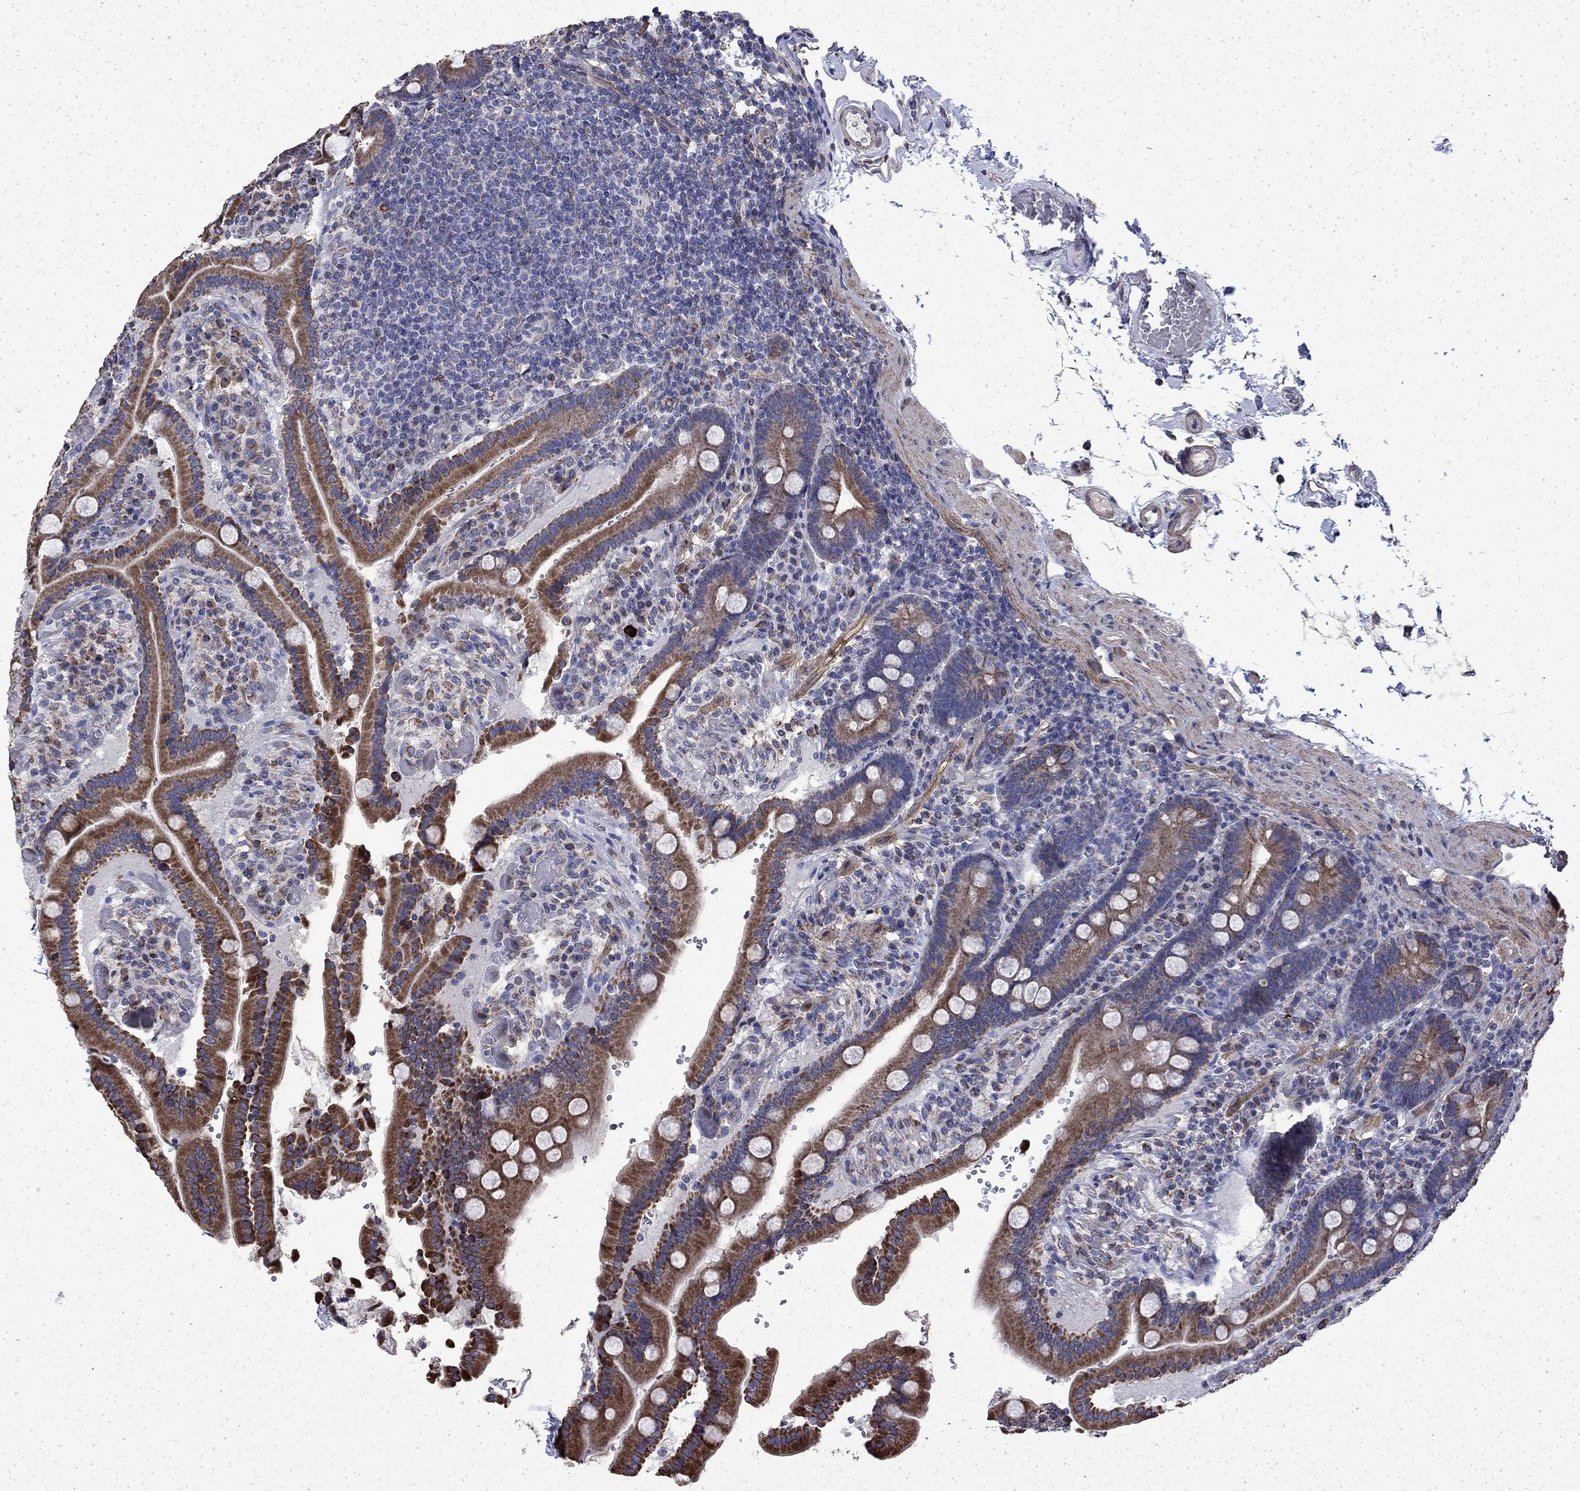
{"staining": {"intensity": "strong", "quantity": "25%-75%", "location": "cytoplasmic/membranous"}, "tissue": "duodenum", "cell_type": "Glandular cells", "image_type": "normal", "snomed": [{"axis": "morphology", "description": "Normal tissue, NOS"}, {"axis": "topography", "description": "Duodenum"}], "caption": "DAB (3,3'-diaminobenzidine) immunohistochemical staining of benign human duodenum shows strong cytoplasmic/membranous protein expression in about 25%-75% of glandular cells. The staining was performed using DAB (3,3'-diaminobenzidine) to visualize the protein expression in brown, while the nuclei were stained in blue with hematoxylin (Magnification: 20x).", "gene": "DTNA", "patient": {"sex": "female", "age": 62}}